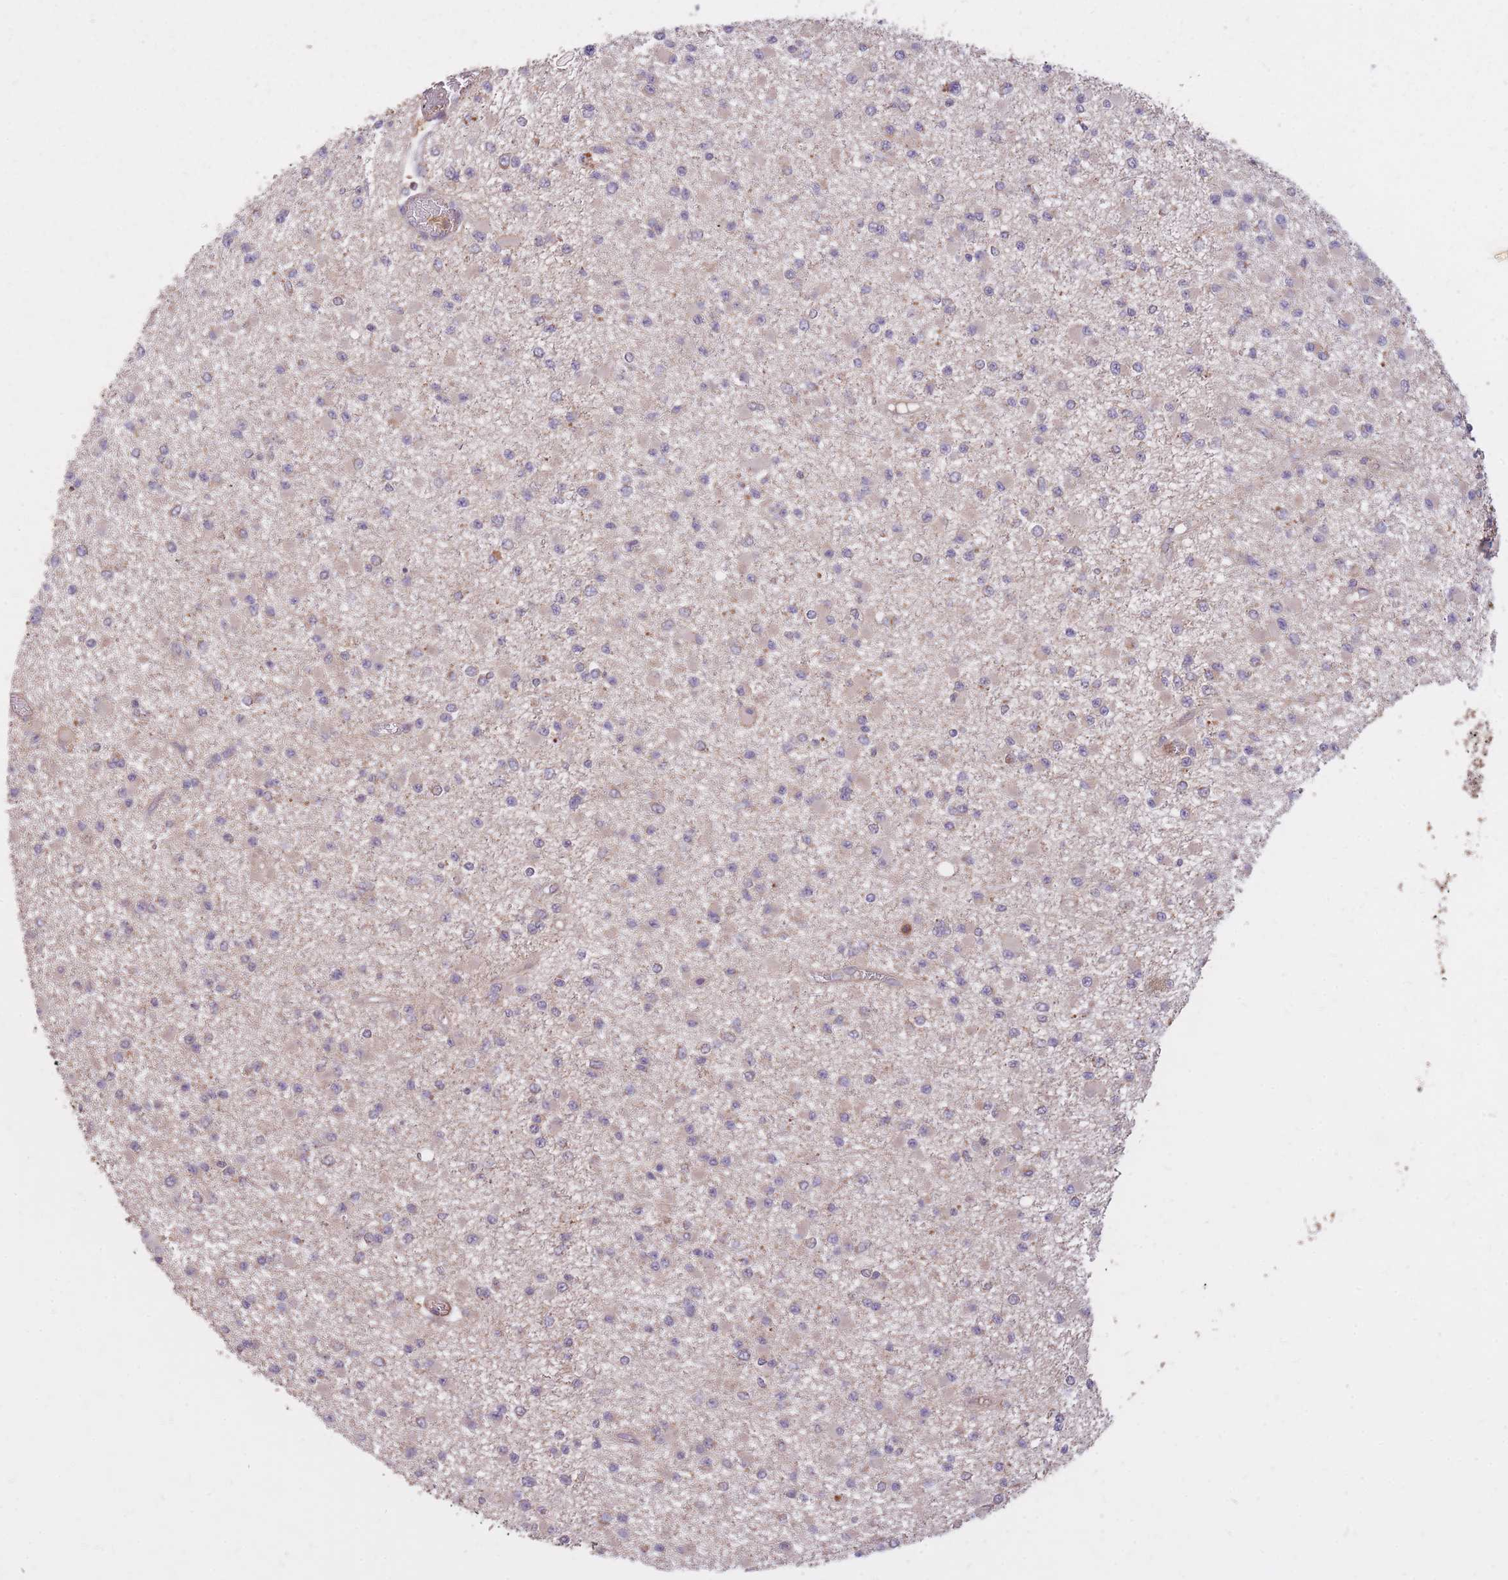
{"staining": {"intensity": "weak", "quantity": "25%-75%", "location": "cytoplasmic/membranous"}, "tissue": "glioma", "cell_type": "Tumor cells", "image_type": "cancer", "snomed": [{"axis": "morphology", "description": "Glioma, malignant, Low grade"}, {"axis": "topography", "description": "Brain"}], "caption": "This is a photomicrograph of IHC staining of glioma, which shows weak staining in the cytoplasmic/membranous of tumor cells.", "gene": "IGF2BP2", "patient": {"sex": "female", "age": 22}}